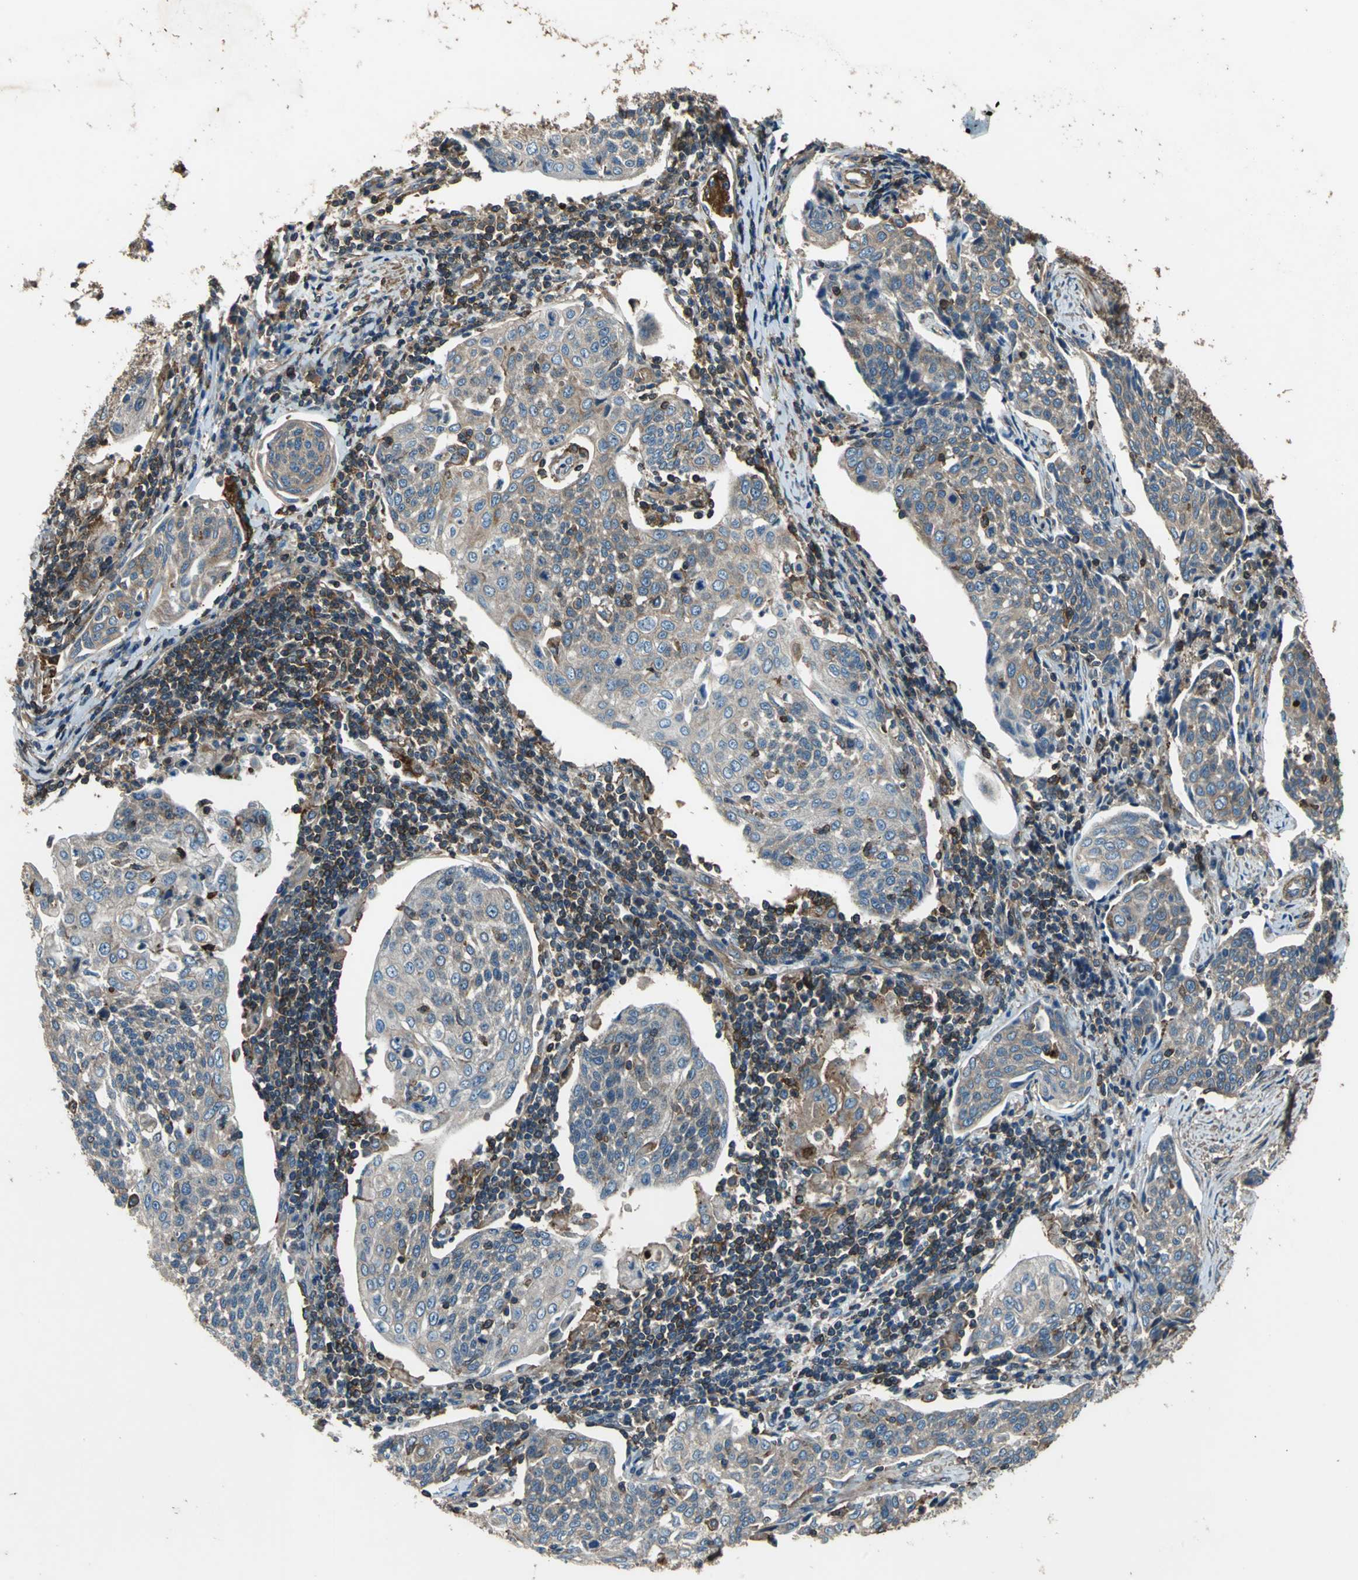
{"staining": {"intensity": "moderate", "quantity": ">75%", "location": "cytoplasmic/membranous"}, "tissue": "cervical cancer", "cell_type": "Tumor cells", "image_type": "cancer", "snomed": [{"axis": "morphology", "description": "Squamous cell carcinoma, NOS"}, {"axis": "topography", "description": "Cervix"}], "caption": "IHC staining of cervical cancer (squamous cell carcinoma), which reveals medium levels of moderate cytoplasmic/membranous positivity in approximately >75% of tumor cells indicating moderate cytoplasmic/membranous protein expression. The staining was performed using DAB (brown) for protein detection and nuclei were counterstained in hematoxylin (blue).", "gene": "PARVA", "patient": {"sex": "female", "age": 34}}